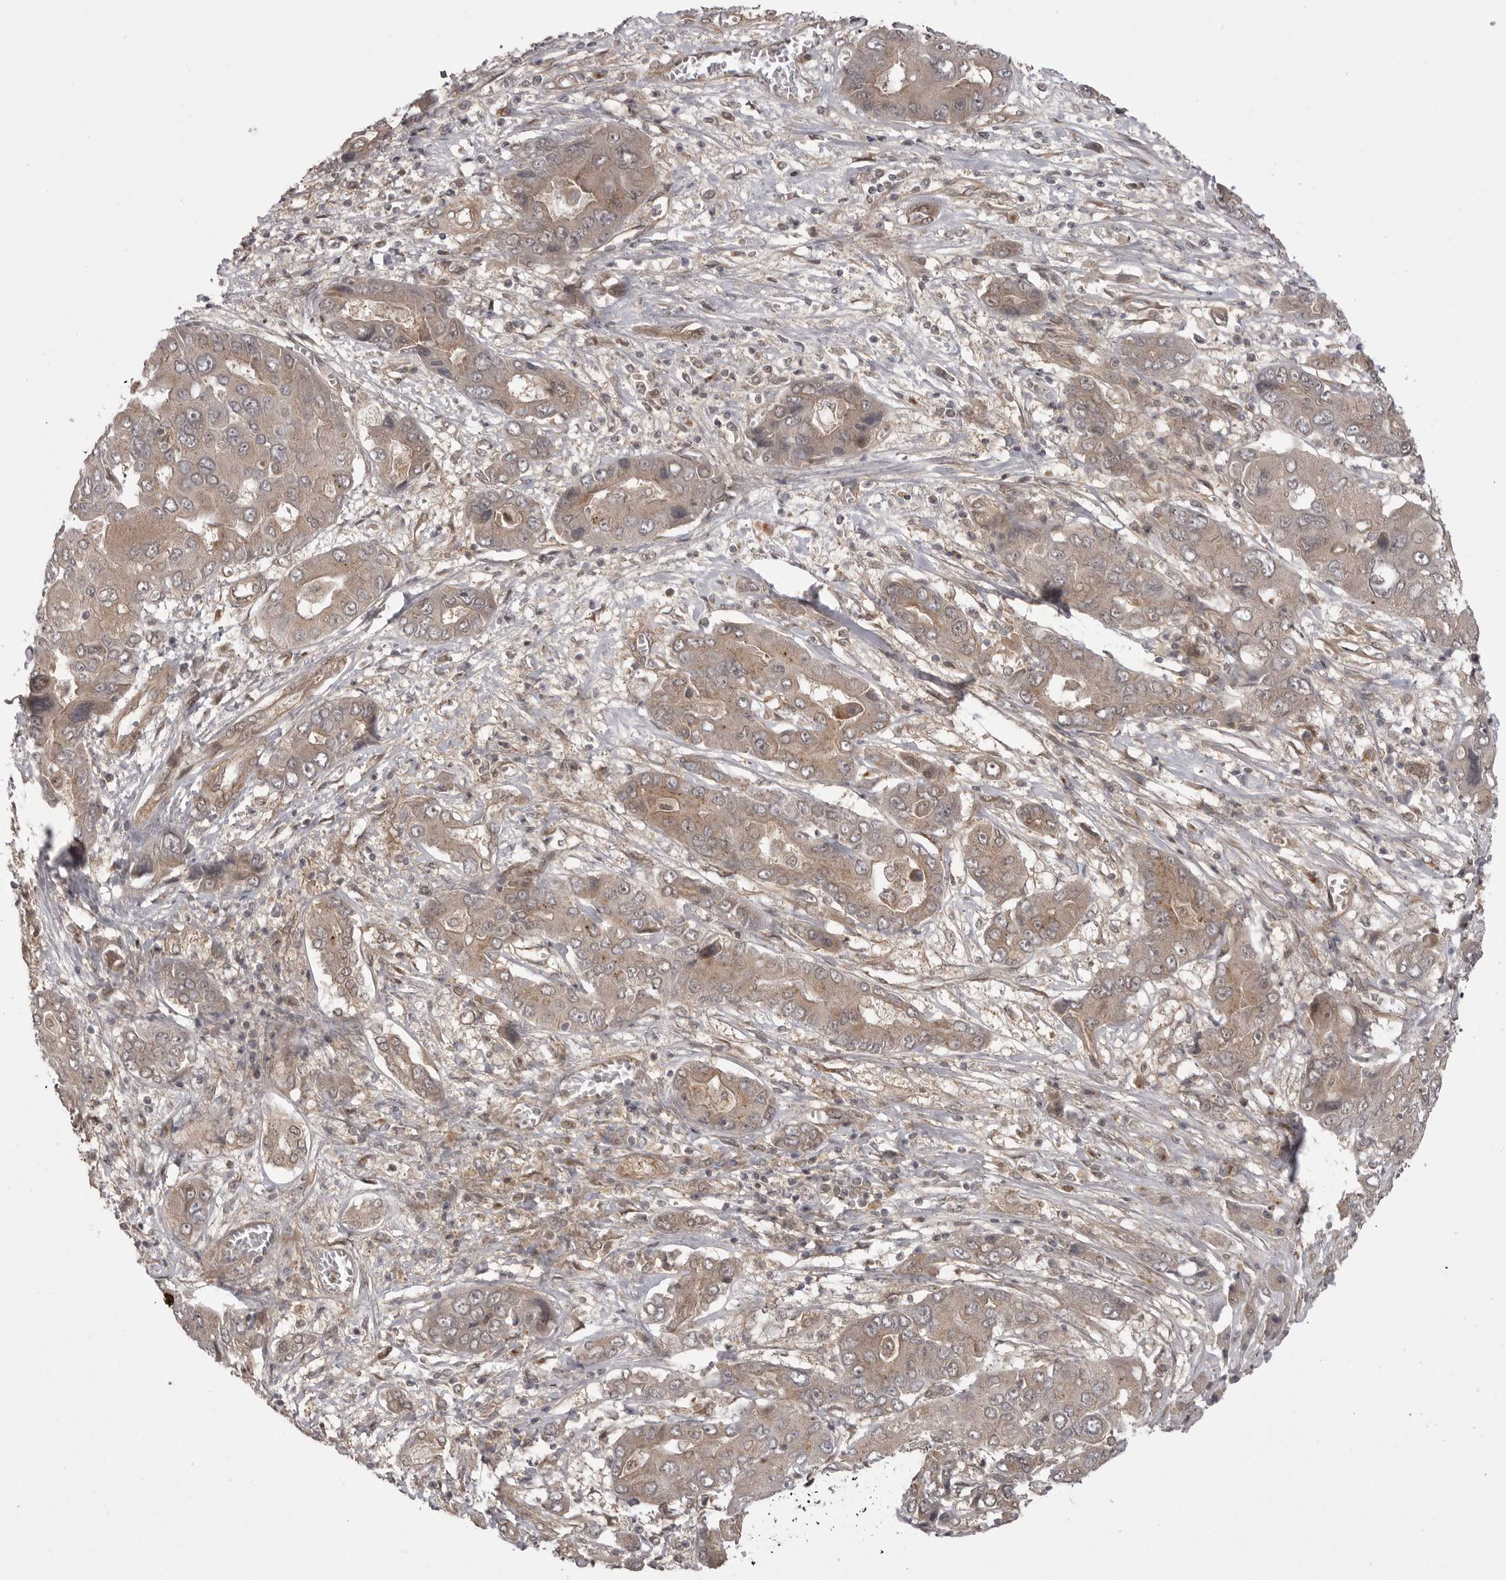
{"staining": {"intensity": "moderate", "quantity": ">75%", "location": "cytoplasmic/membranous"}, "tissue": "liver cancer", "cell_type": "Tumor cells", "image_type": "cancer", "snomed": [{"axis": "morphology", "description": "Cholangiocarcinoma"}, {"axis": "topography", "description": "Liver"}], "caption": "Protein expression analysis of liver cancer reveals moderate cytoplasmic/membranous positivity in about >75% of tumor cells.", "gene": "PDCL", "patient": {"sex": "male", "age": 67}}